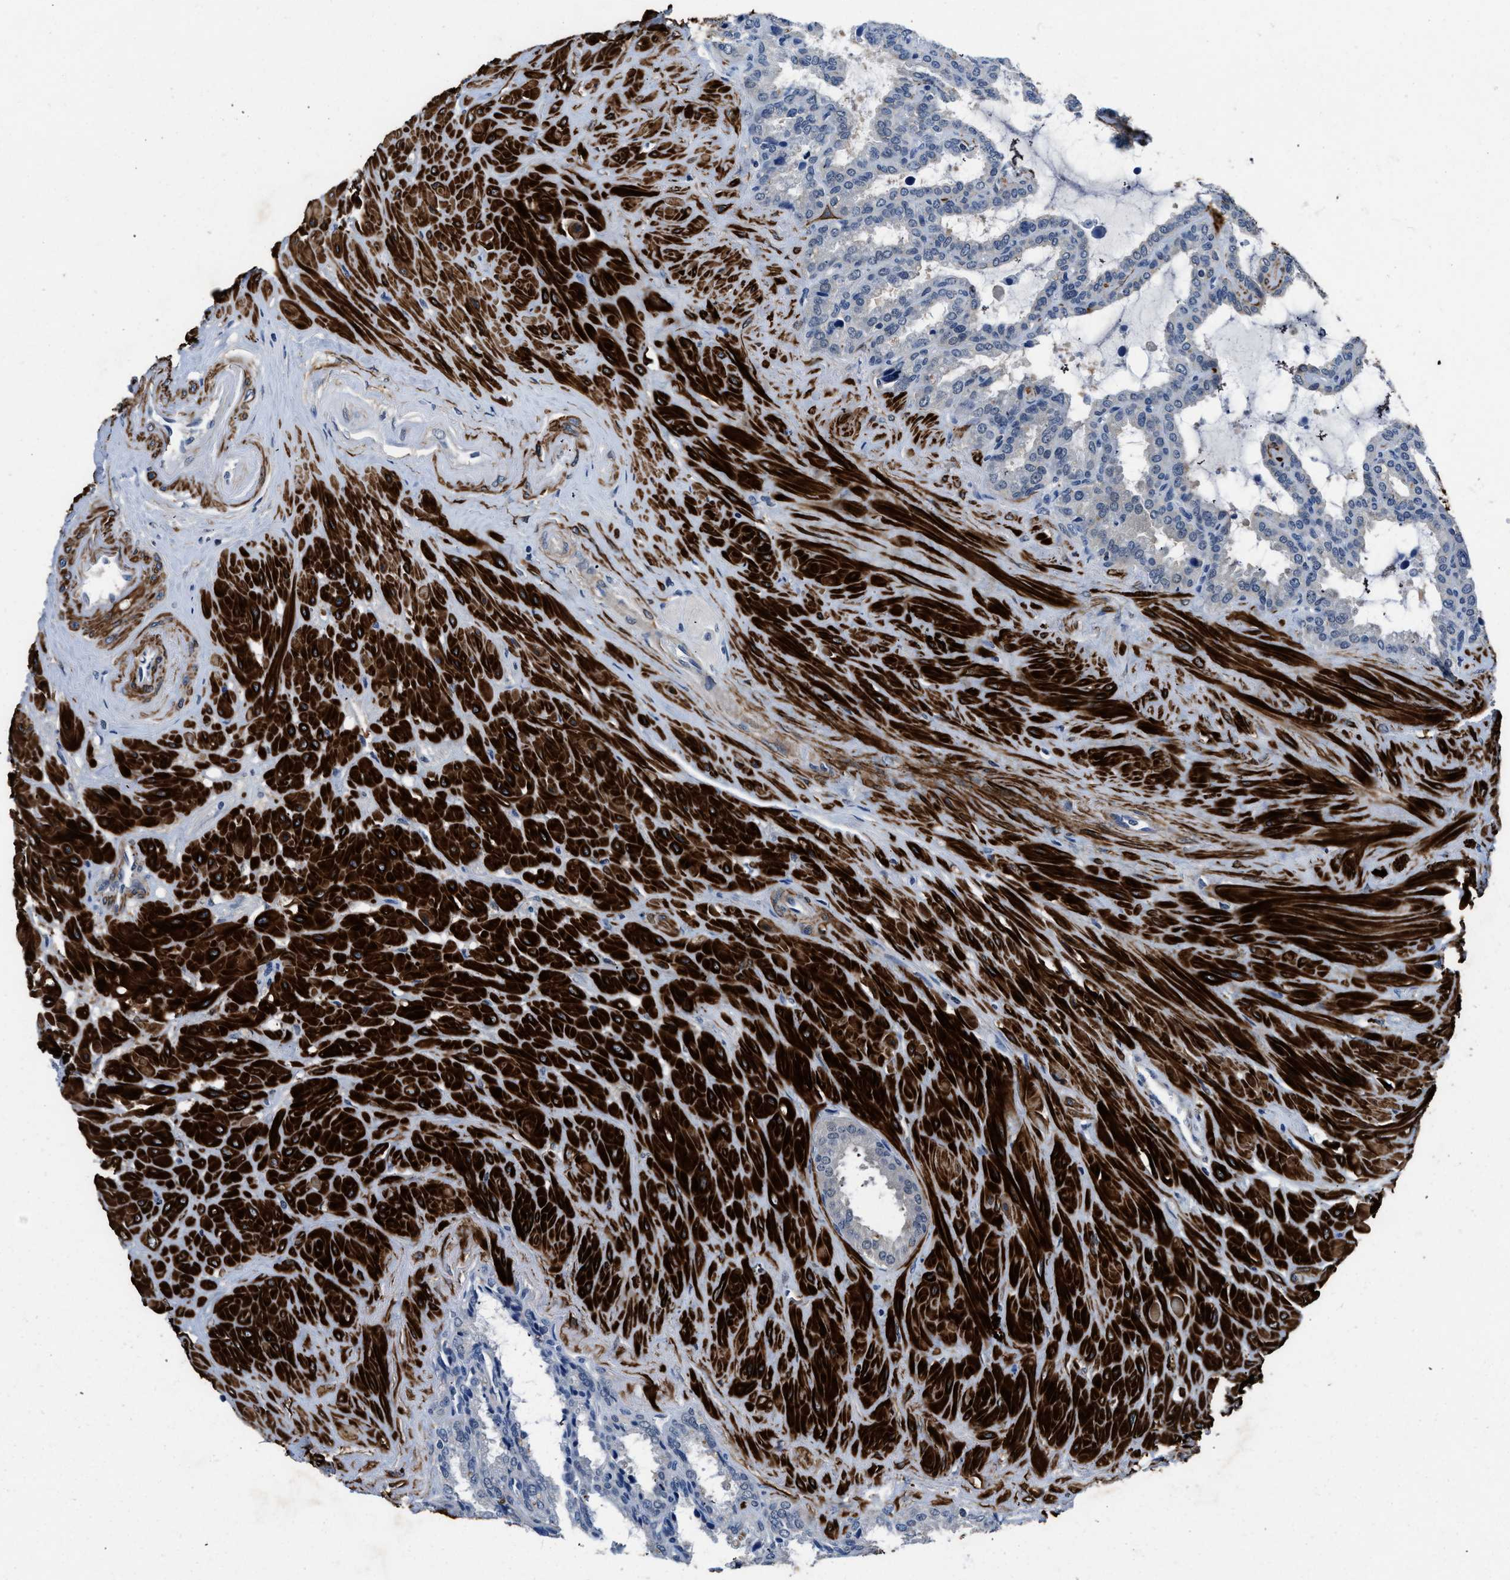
{"staining": {"intensity": "negative", "quantity": "none", "location": "none"}, "tissue": "seminal vesicle", "cell_type": "Glandular cells", "image_type": "normal", "snomed": [{"axis": "morphology", "description": "Normal tissue, NOS"}, {"axis": "topography", "description": "Seminal veicle"}], "caption": "The IHC histopathology image has no significant positivity in glandular cells of seminal vesicle.", "gene": "LANCL2", "patient": {"sex": "male", "age": 46}}